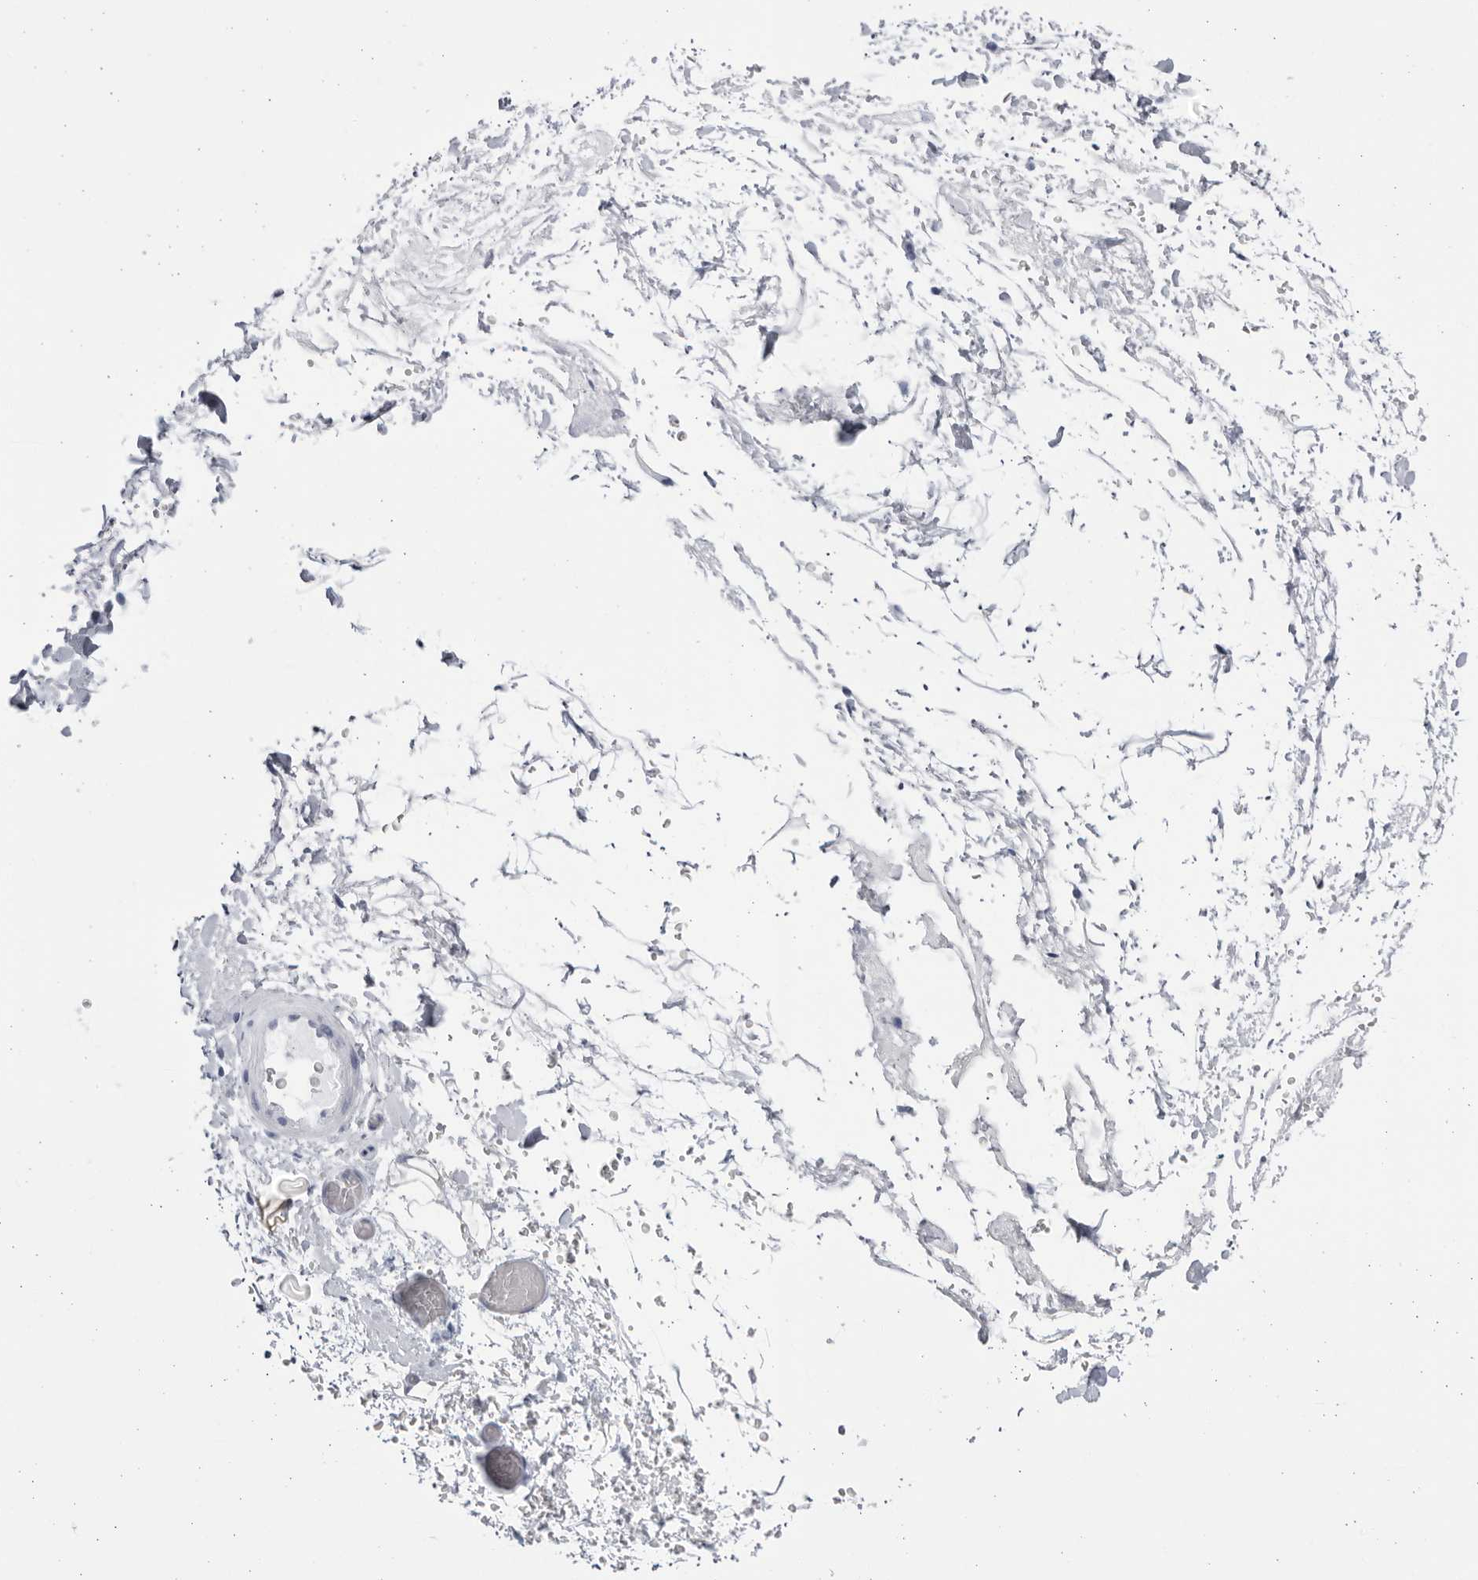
{"staining": {"intensity": "negative", "quantity": "none", "location": "none"}, "tissue": "adipose tissue", "cell_type": "Adipocytes", "image_type": "normal", "snomed": [{"axis": "morphology", "description": "Normal tissue, NOS"}, {"axis": "morphology", "description": "Adenocarcinoma, NOS"}, {"axis": "topography", "description": "Esophagus"}], "caption": "The photomicrograph displays no staining of adipocytes in unremarkable adipose tissue.", "gene": "CCDC181", "patient": {"sex": "male", "age": 62}}